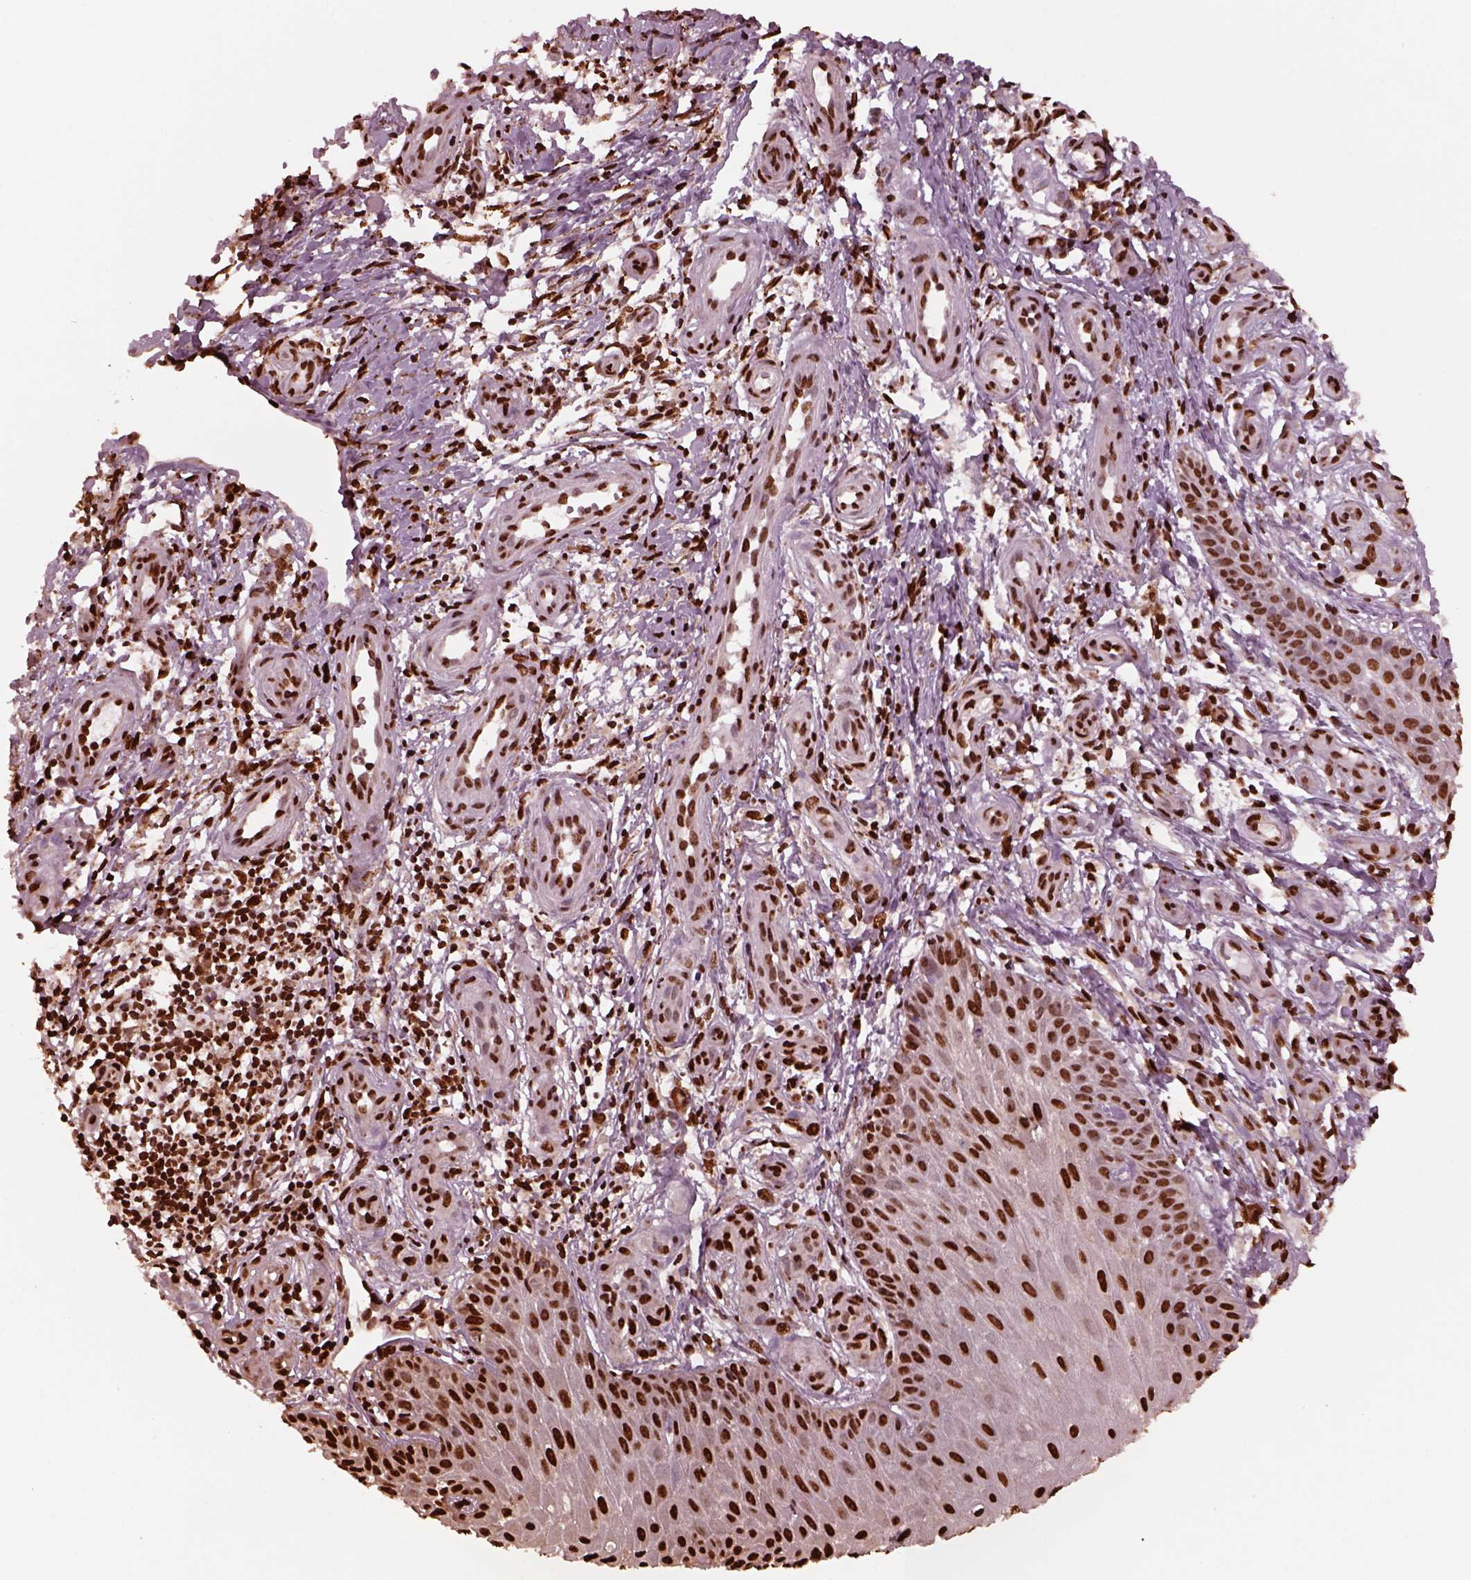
{"staining": {"intensity": "strong", "quantity": ">75%", "location": "nuclear"}, "tissue": "melanoma", "cell_type": "Tumor cells", "image_type": "cancer", "snomed": [{"axis": "morphology", "description": "Malignant melanoma, NOS"}, {"axis": "topography", "description": "Skin"}], "caption": "Brown immunohistochemical staining in melanoma reveals strong nuclear expression in about >75% of tumor cells.", "gene": "NSD1", "patient": {"sex": "female", "age": 53}}